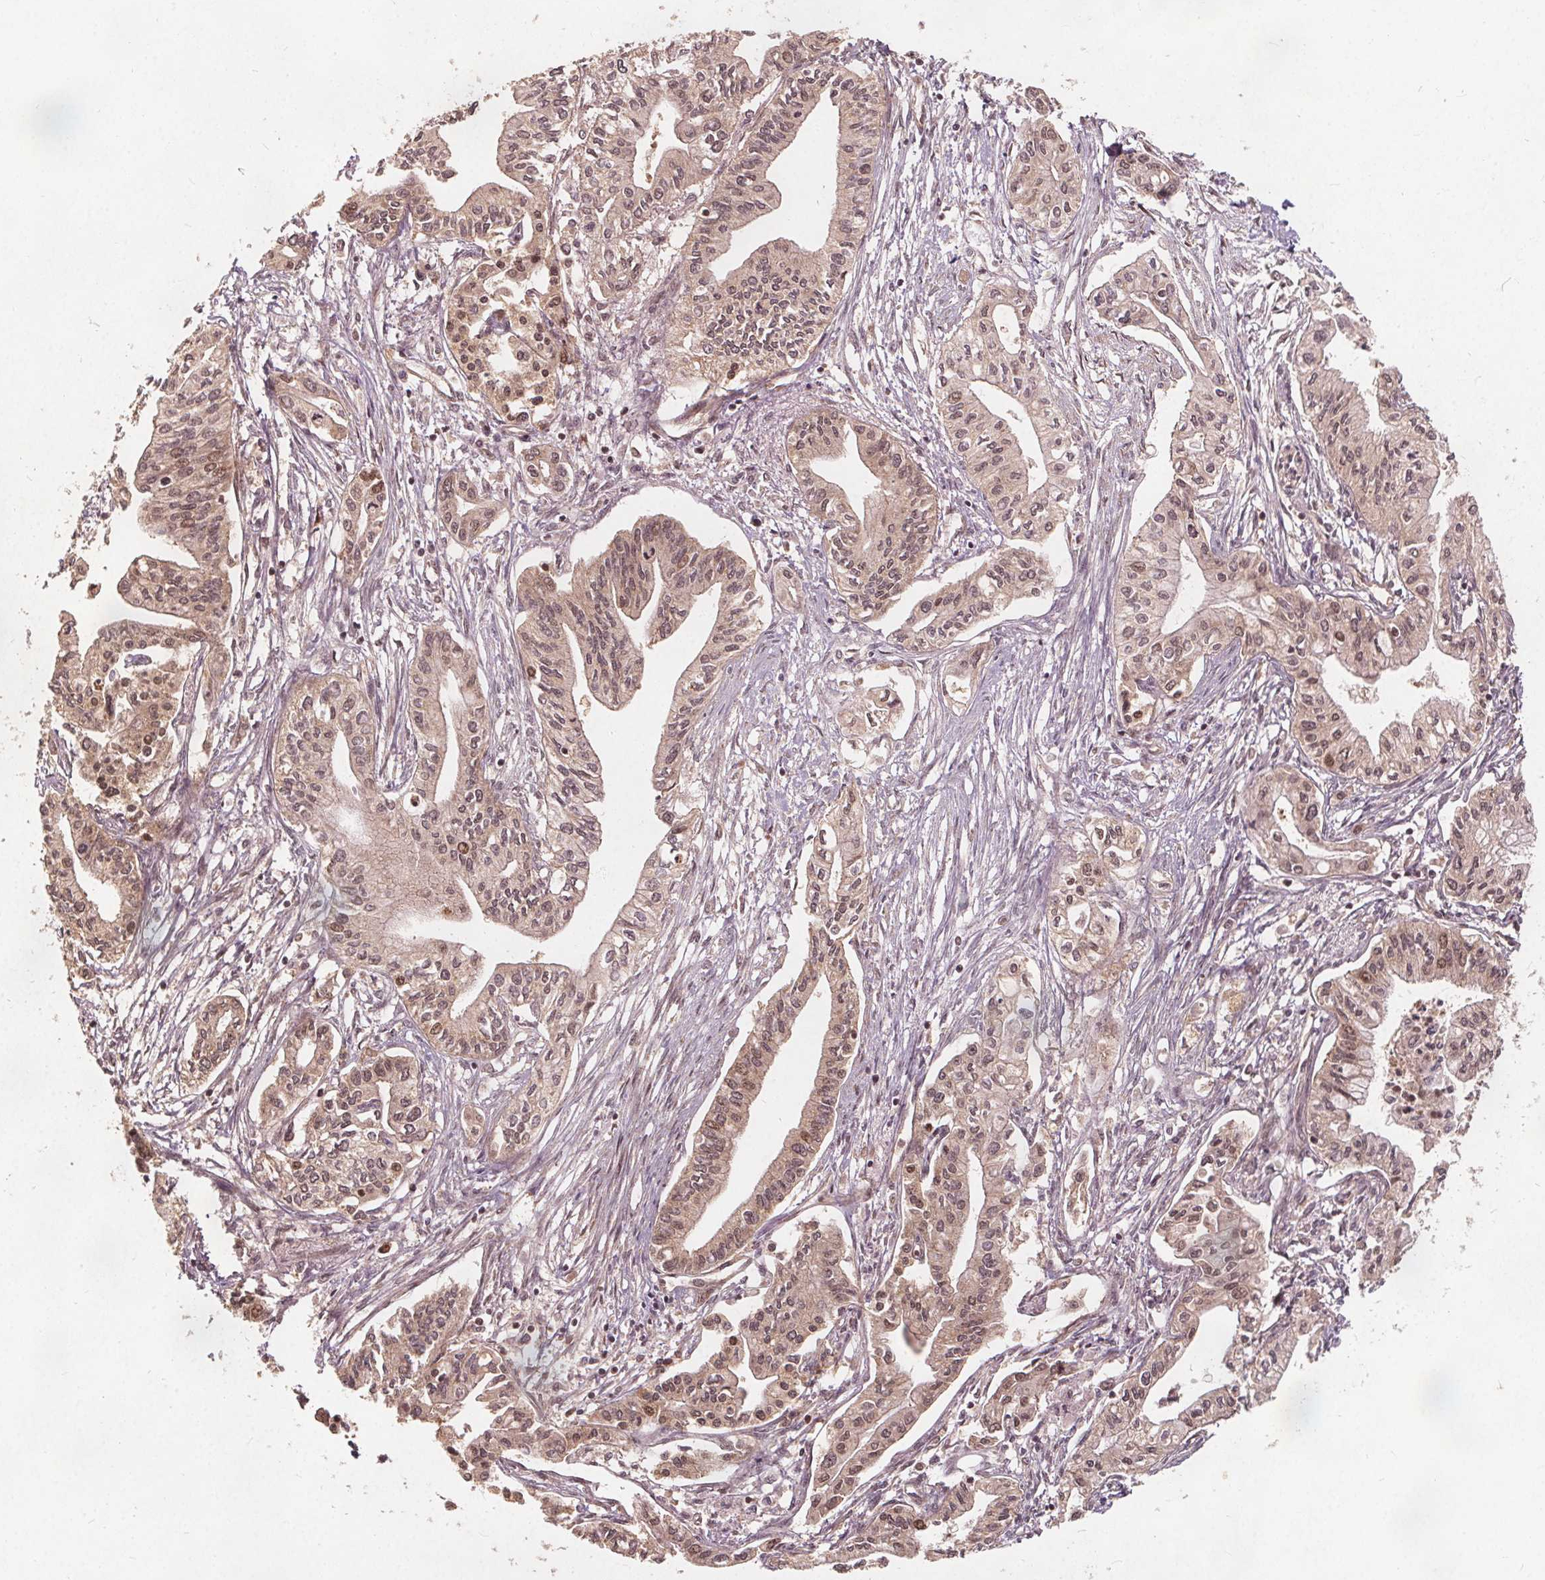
{"staining": {"intensity": "moderate", "quantity": ">75%", "location": "nuclear"}, "tissue": "pancreatic cancer", "cell_type": "Tumor cells", "image_type": "cancer", "snomed": [{"axis": "morphology", "description": "Adenocarcinoma, NOS"}, {"axis": "topography", "description": "Pancreas"}], "caption": "A brown stain highlights moderate nuclear expression of a protein in human pancreatic cancer tumor cells.", "gene": "PPP1CB", "patient": {"sex": "male", "age": 60}}